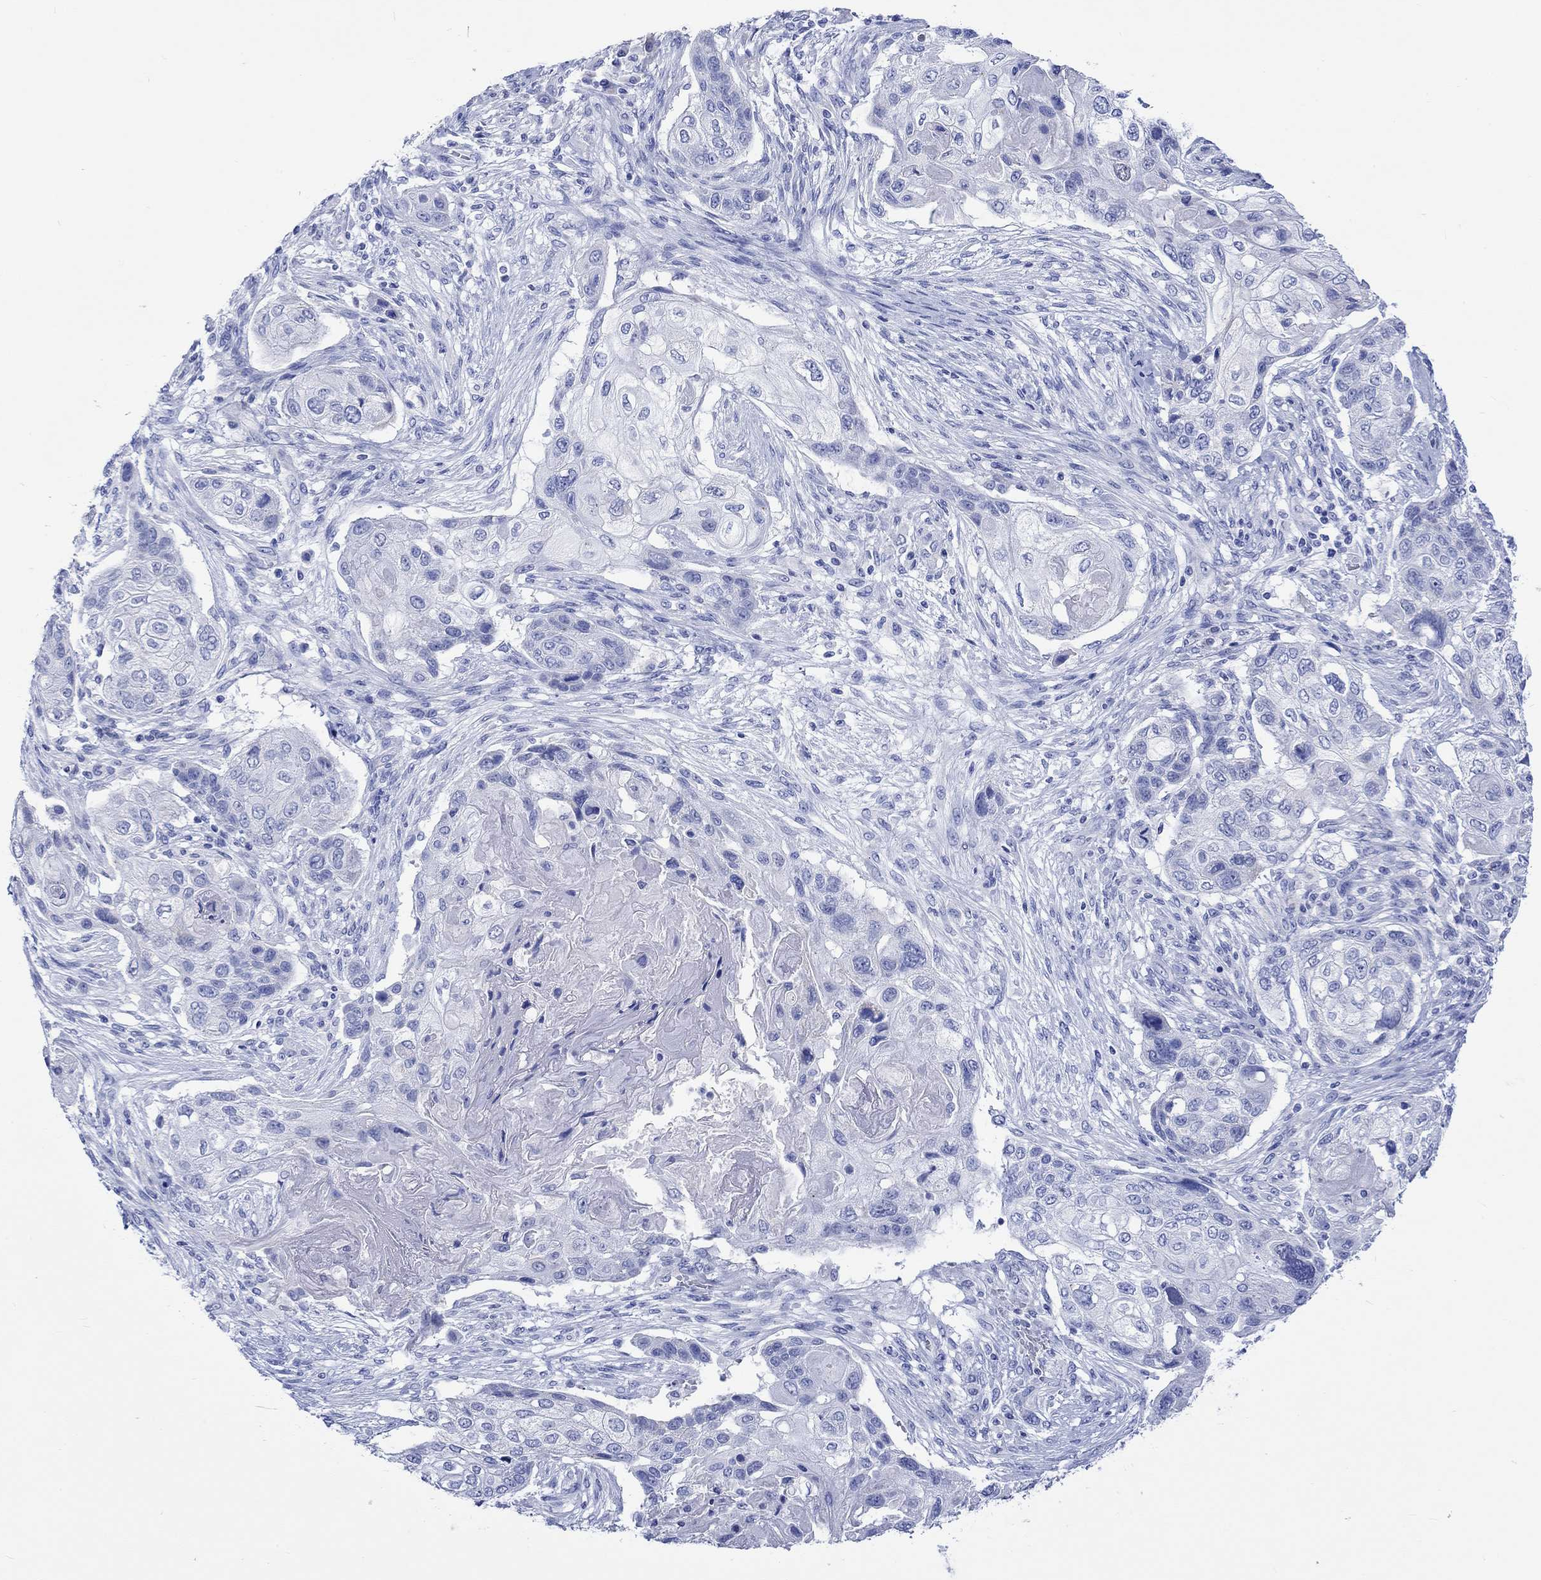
{"staining": {"intensity": "negative", "quantity": "none", "location": "none"}, "tissue": "lung cancer", "cell_type": "Tumor cells", "image_type": "cancer", "snomed": [{"axis": "morphology", "description": "Normal tissue, NOS"}, {"axis": "morphology", "description": "Squamous cell carcinoma, NOS"}, {"axis": "topography", "description": "Bronchus"}, {"axis": "topography", "description": "Lung"}], "caption": "High power microscopy photomicrograph of an immunohistochemistry histopathology image of lung cancer (squamous cell carcinoma), revealing no significant positivity in tumor cells. The staining was performed using DAB (3,3'-diaminobenzidine) to visualize the protein expression in brown, while the nuclei were stained in blue with hematoxylin (Magnification: 20x).", "gene": "CPLX2", "patient": {"sex": "male", "age": 69}}